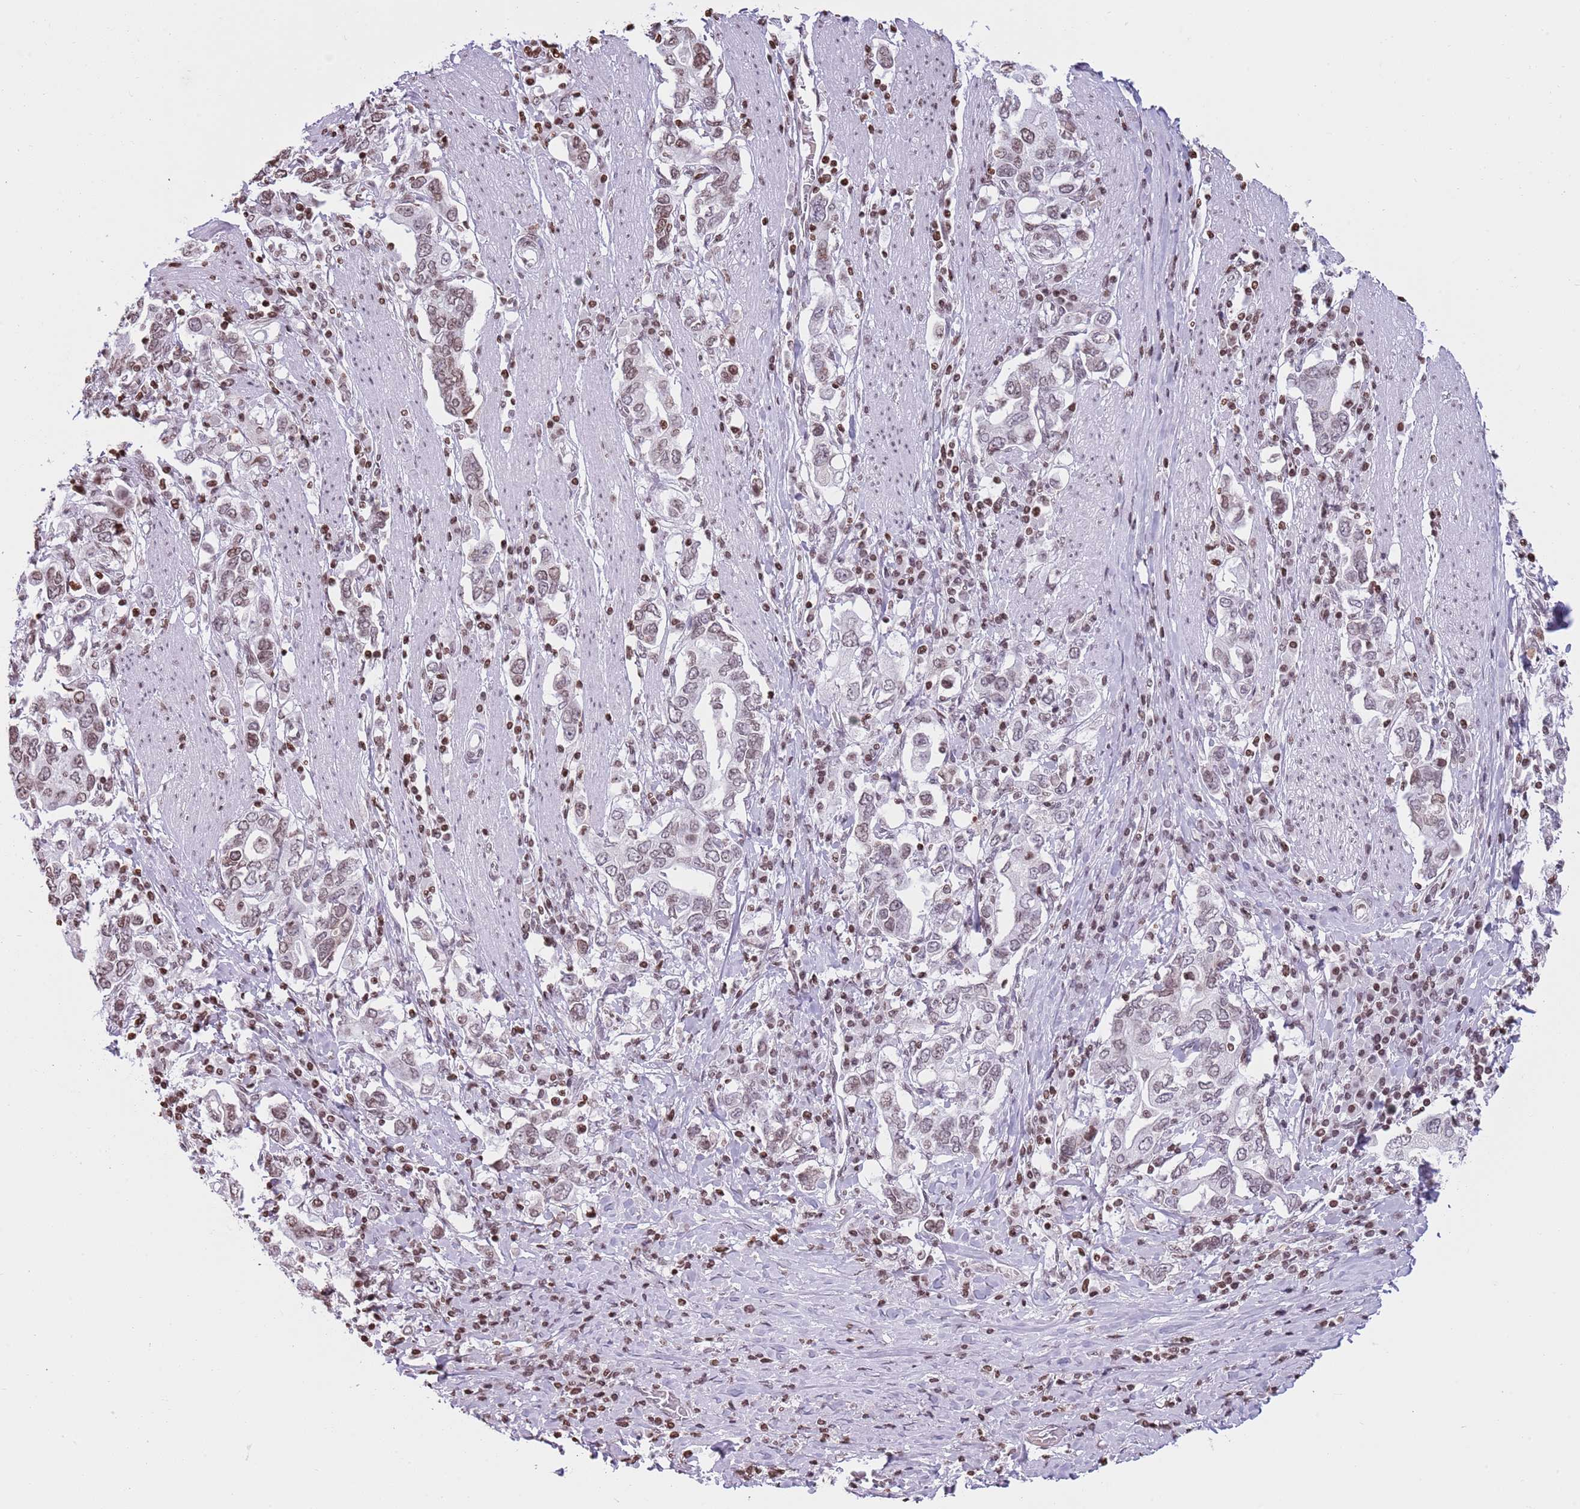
{"staining": {"intensity": "moderate", "quantity": "25%-75%", "location": "nuclear"}, "tissue": "stomach cancer", "cell_type": "Tumor cells", "image_type": "cancer", "snomed": [{"axis": "morphology", "description": "Adenocarcinoma, NOS"}, {"axis": "topography", "description": "Stomach, upper"}, {"axis": "topography", "description": "Stomach"}], "caption": "Moderate nuclear staining is appreciated in approximately 25%-75% of tumor cells in stomach cancer.", "gene": "KPNA3", "patient": {"sex": "male", "age": 62}}